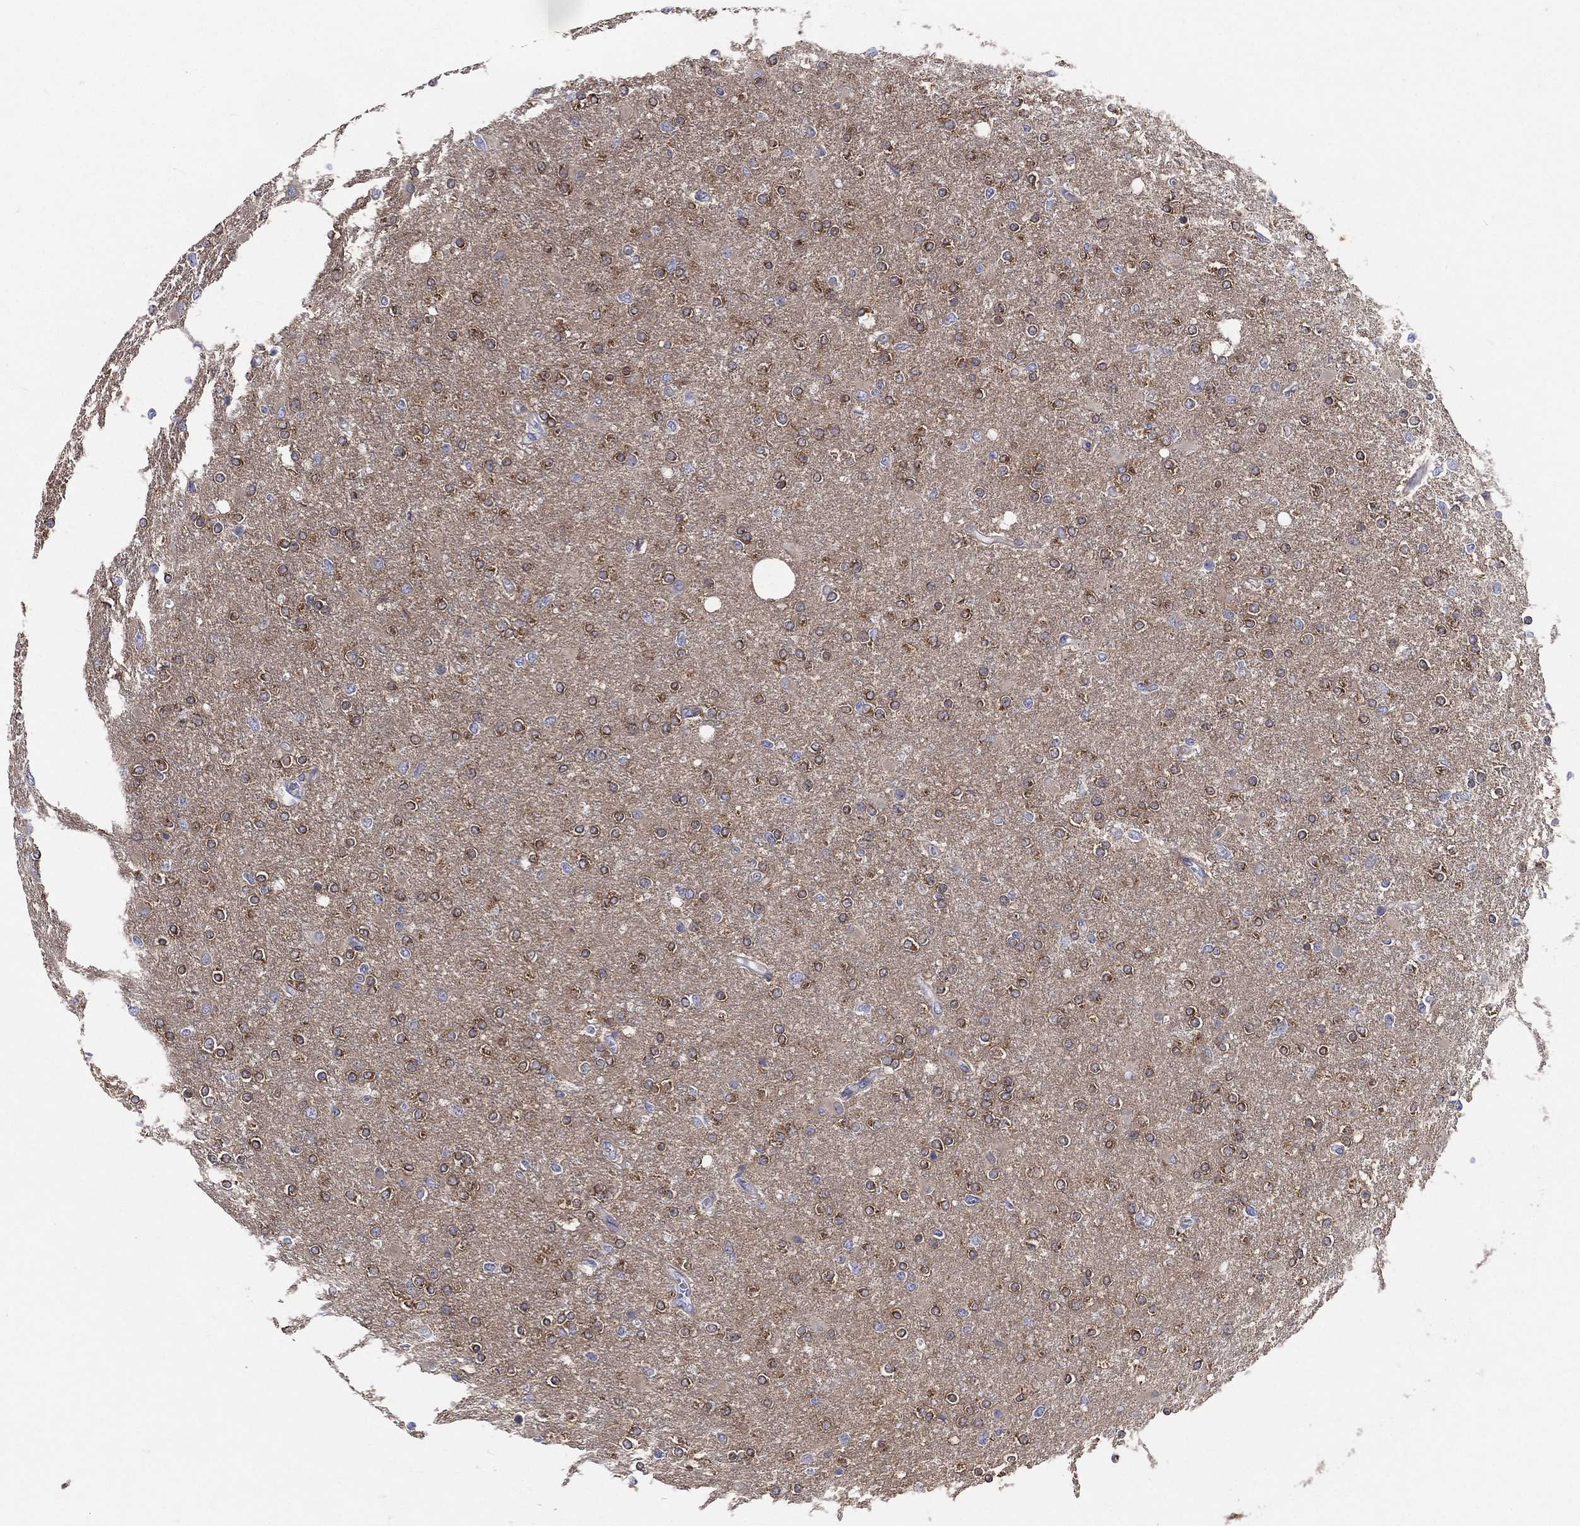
{"staining": {"intensity": "moderate", "quantity": "25%-75%", "location": "cytoplasmic/membranous"}, "tissue": "glioma", "cell_type": "Tumor cells", "image_type": "cancer", "snomed": [{"axis": "morphology", "description": "Glioma, malignant, High grade"}, {"axis": "topography", "description": "Cerebral cortex"}], "caption": "Malignant high-grade glioma stained with DAB (3,3'-diaminobenzidine) immunohistochemistry (IHC) exhibits medium levels of moderate cytoplasmic/membranous expression in about 25%-75% of tumor cells.", "gene": "PWWP3A", "patient": {"sex": "male", "age": 70}}